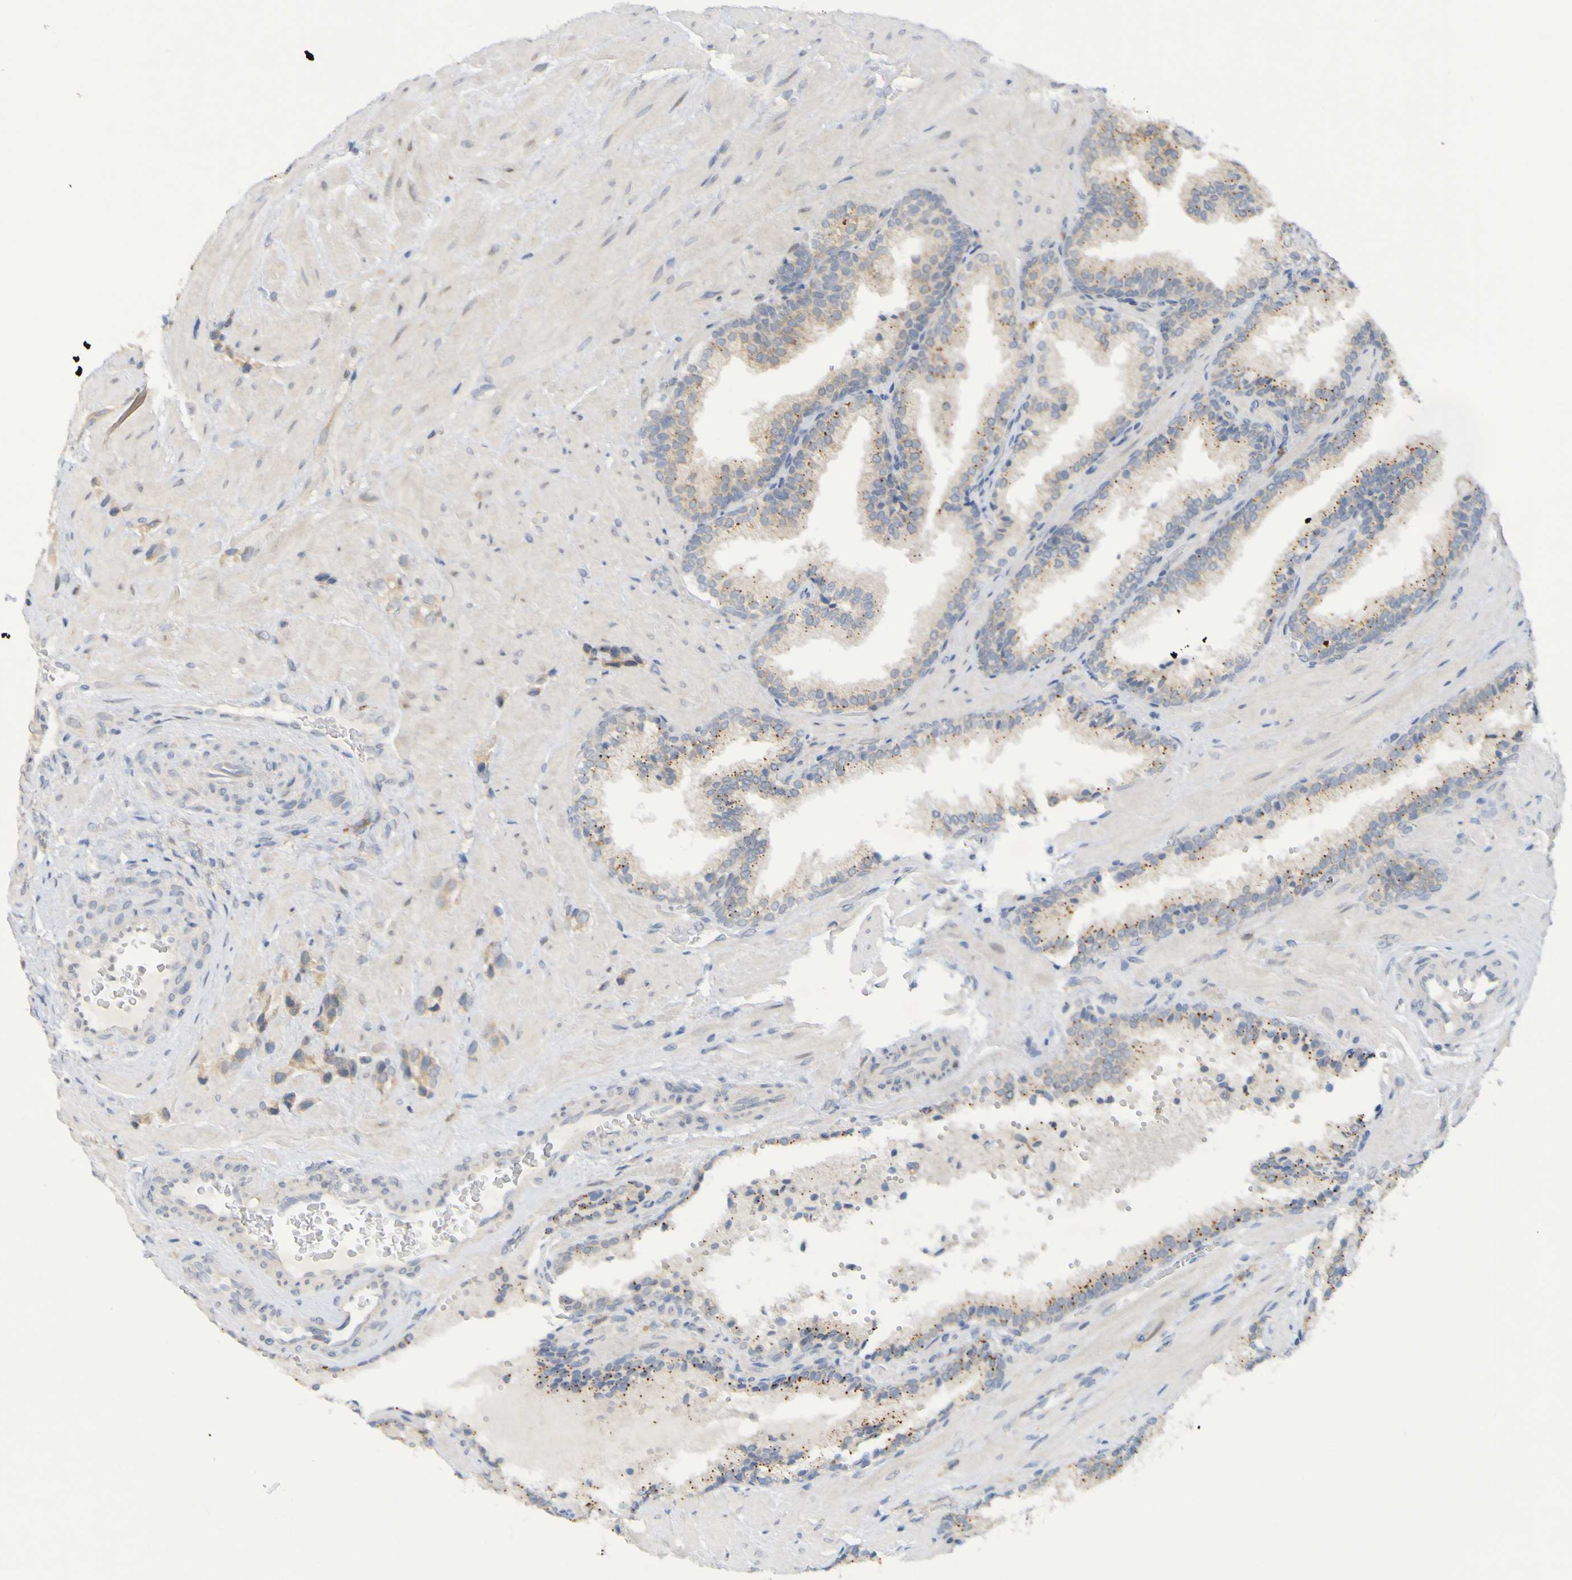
{"staining": {"intensity": "weak", "quantity": "25%-75%", "location": "cytoplasmic/membranous"}, "tissue": "prostate cancer", "cell_type": "Tumor cells", "image_type": "cancer", "snomed": [{"axis": "morphology", "description": "Adenocarcinoma, High grade"}, {"axis": "topography", "description": "Prostate"}], "caption": "A low amount of weak cytoplasmic/membranous expression is seen in approximately 25%-75% of tumor cells in prostate cancer tissue.", "gene": "LILRB5", "patient": {"sex": "male", "age": 64}}